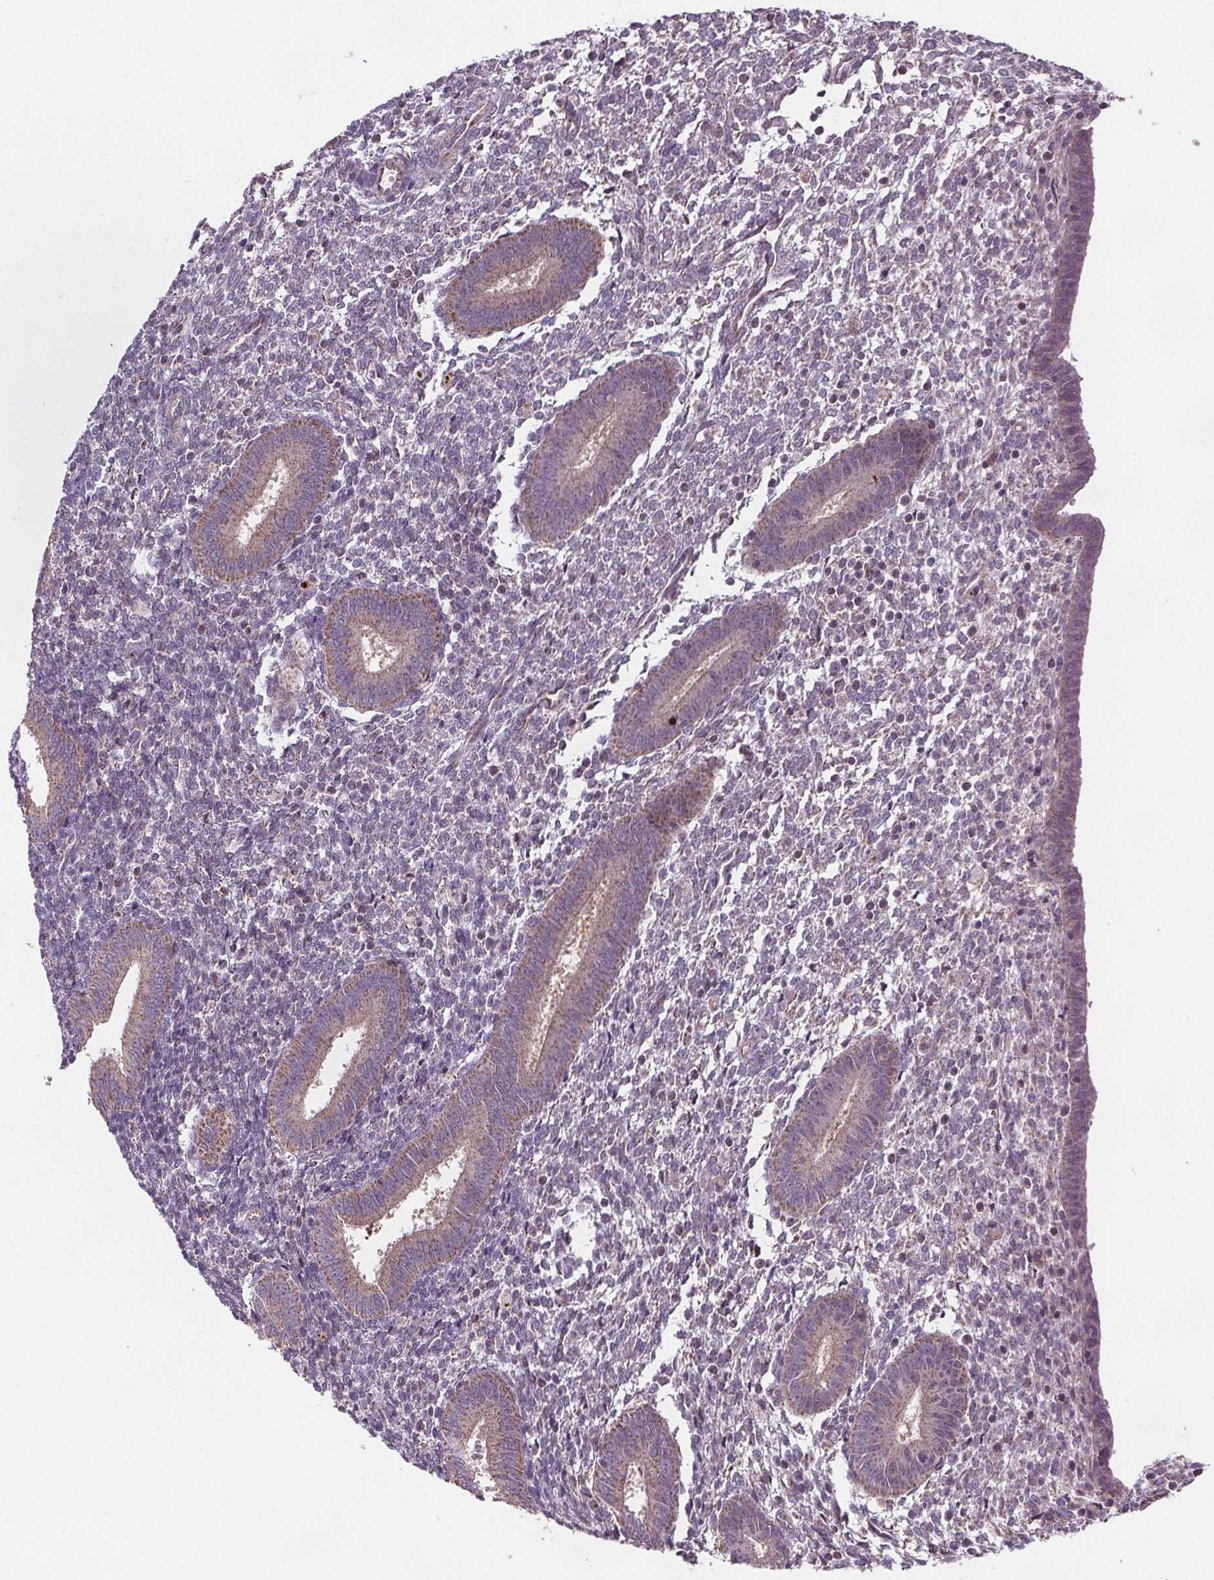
{"staining": {"intensity": "weak", "quantity": "25%-75%", "location": "cytoplasmic/membranous"}, "tissue": "endometrium", "cell_type": "Cells in endometrial stroma", "image_type": "normal", "snomed": [{"axis": "morphology", "description": "Normal tissue, NOS"}, {"axis": "topography", "description": "Endometrium"}], "caption": "IHC micrograph of unremarkable human endometrium stained for a protein (brown), which reveals low levels of weak cytoplasmic/membranous expression in about 25%-75% of cells in endometrial stroma.", "gene": "SUCLA2", "patient": {"sex": "female", "age": 25}}